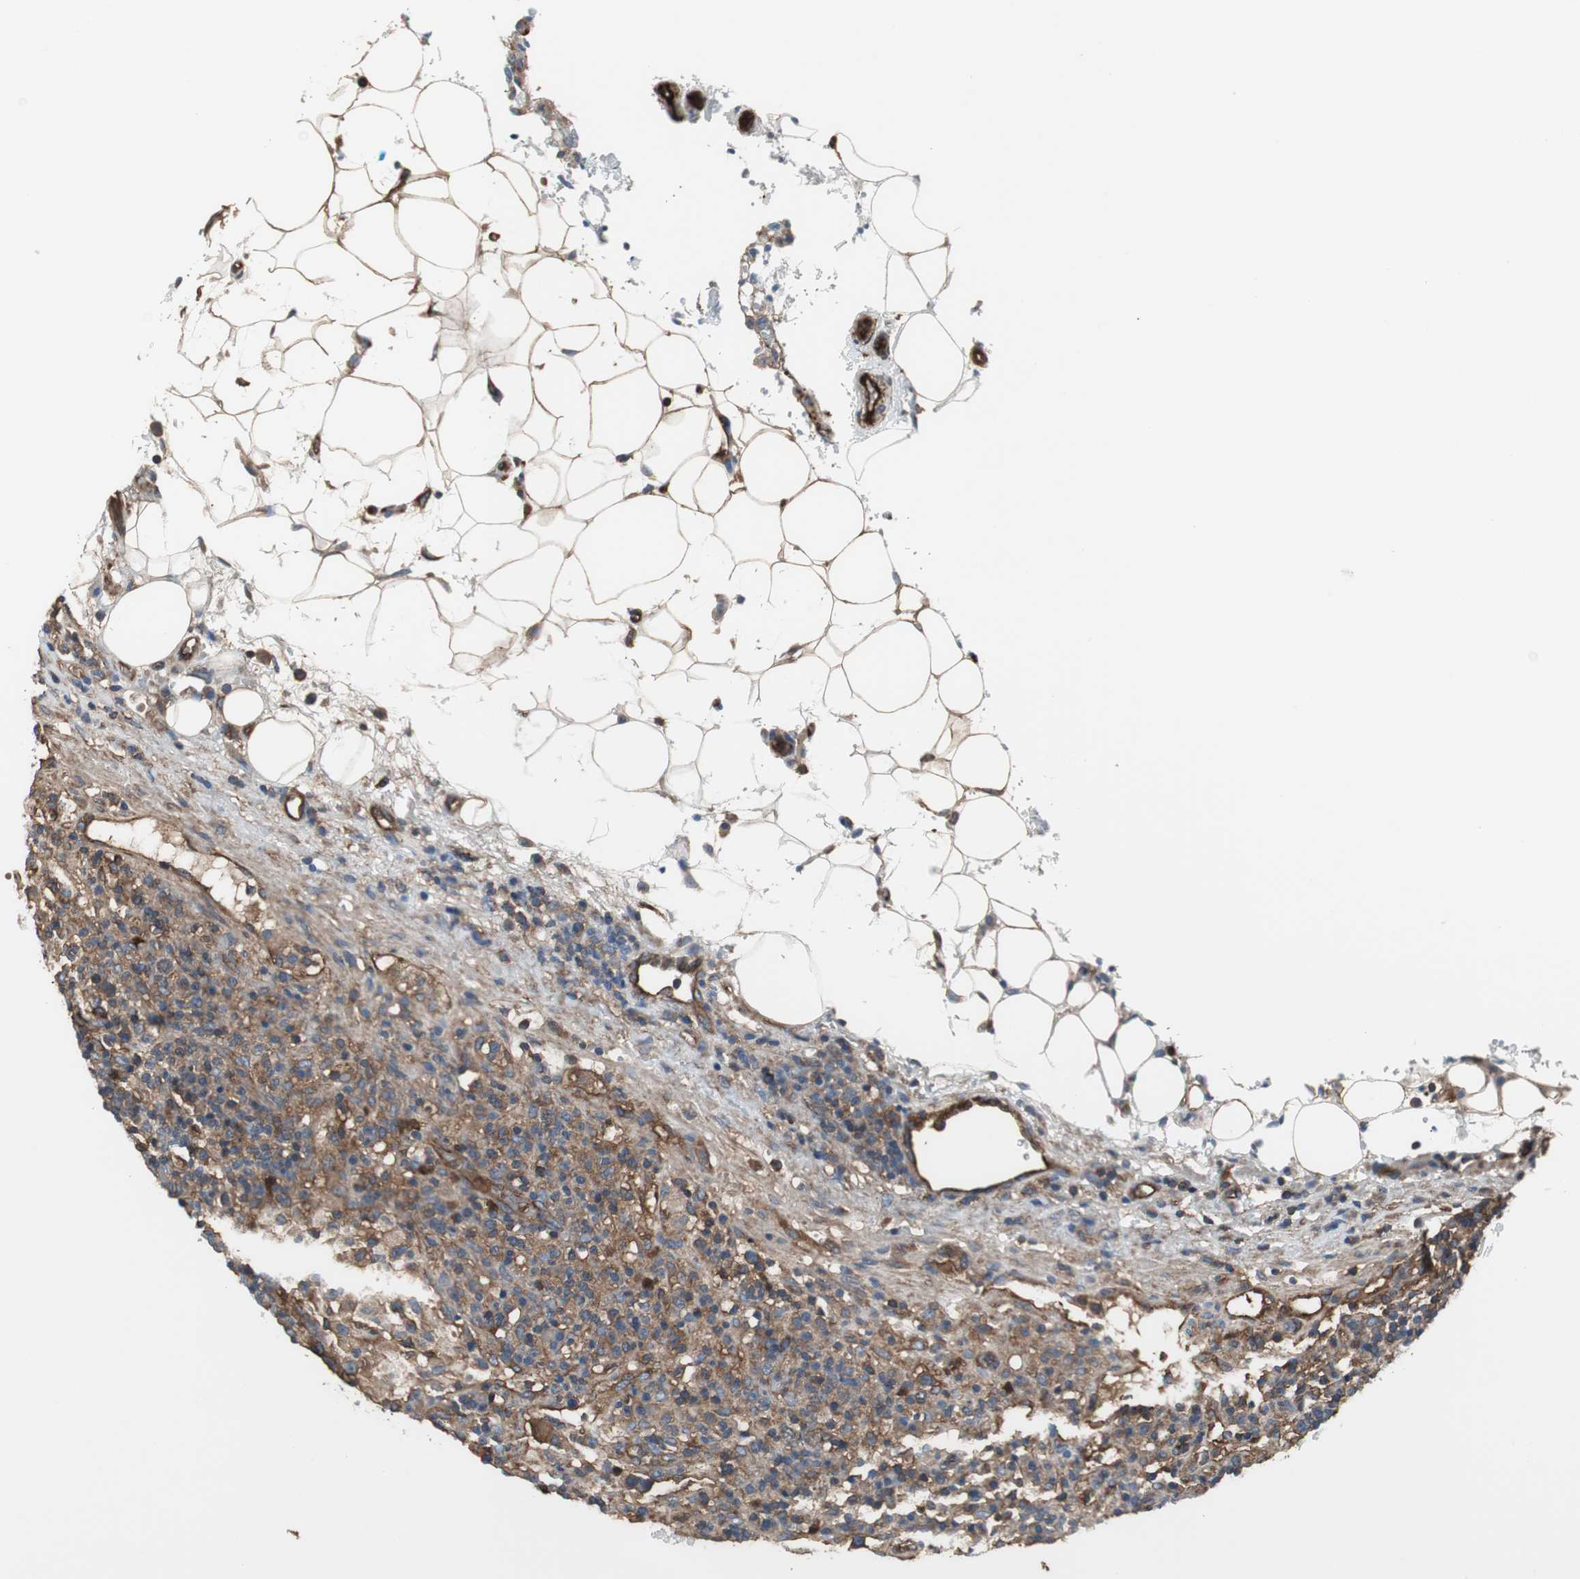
{"staining": {"intensity": "moderate", "quantity": ">75%", "location": "cytoplasmic/membranous"}, "tissue": "lymphoma", "cell_type": "Tumor cells", "image_type": "cancer", "snomed": [{"axis": "morphology", "description": "Hodgkin's disease, NOS"}, {"axis": "topography", "description": "Lymph node"}], "caption": "Immunohistochemistry (DAB) staining of Hodgkin's disease displays moderate cytoplasmic/membranous protein expression in approximately >75% of tumor cells.", "gene": "ACTN1", "patient": {"sex": "male", "age": 65}}